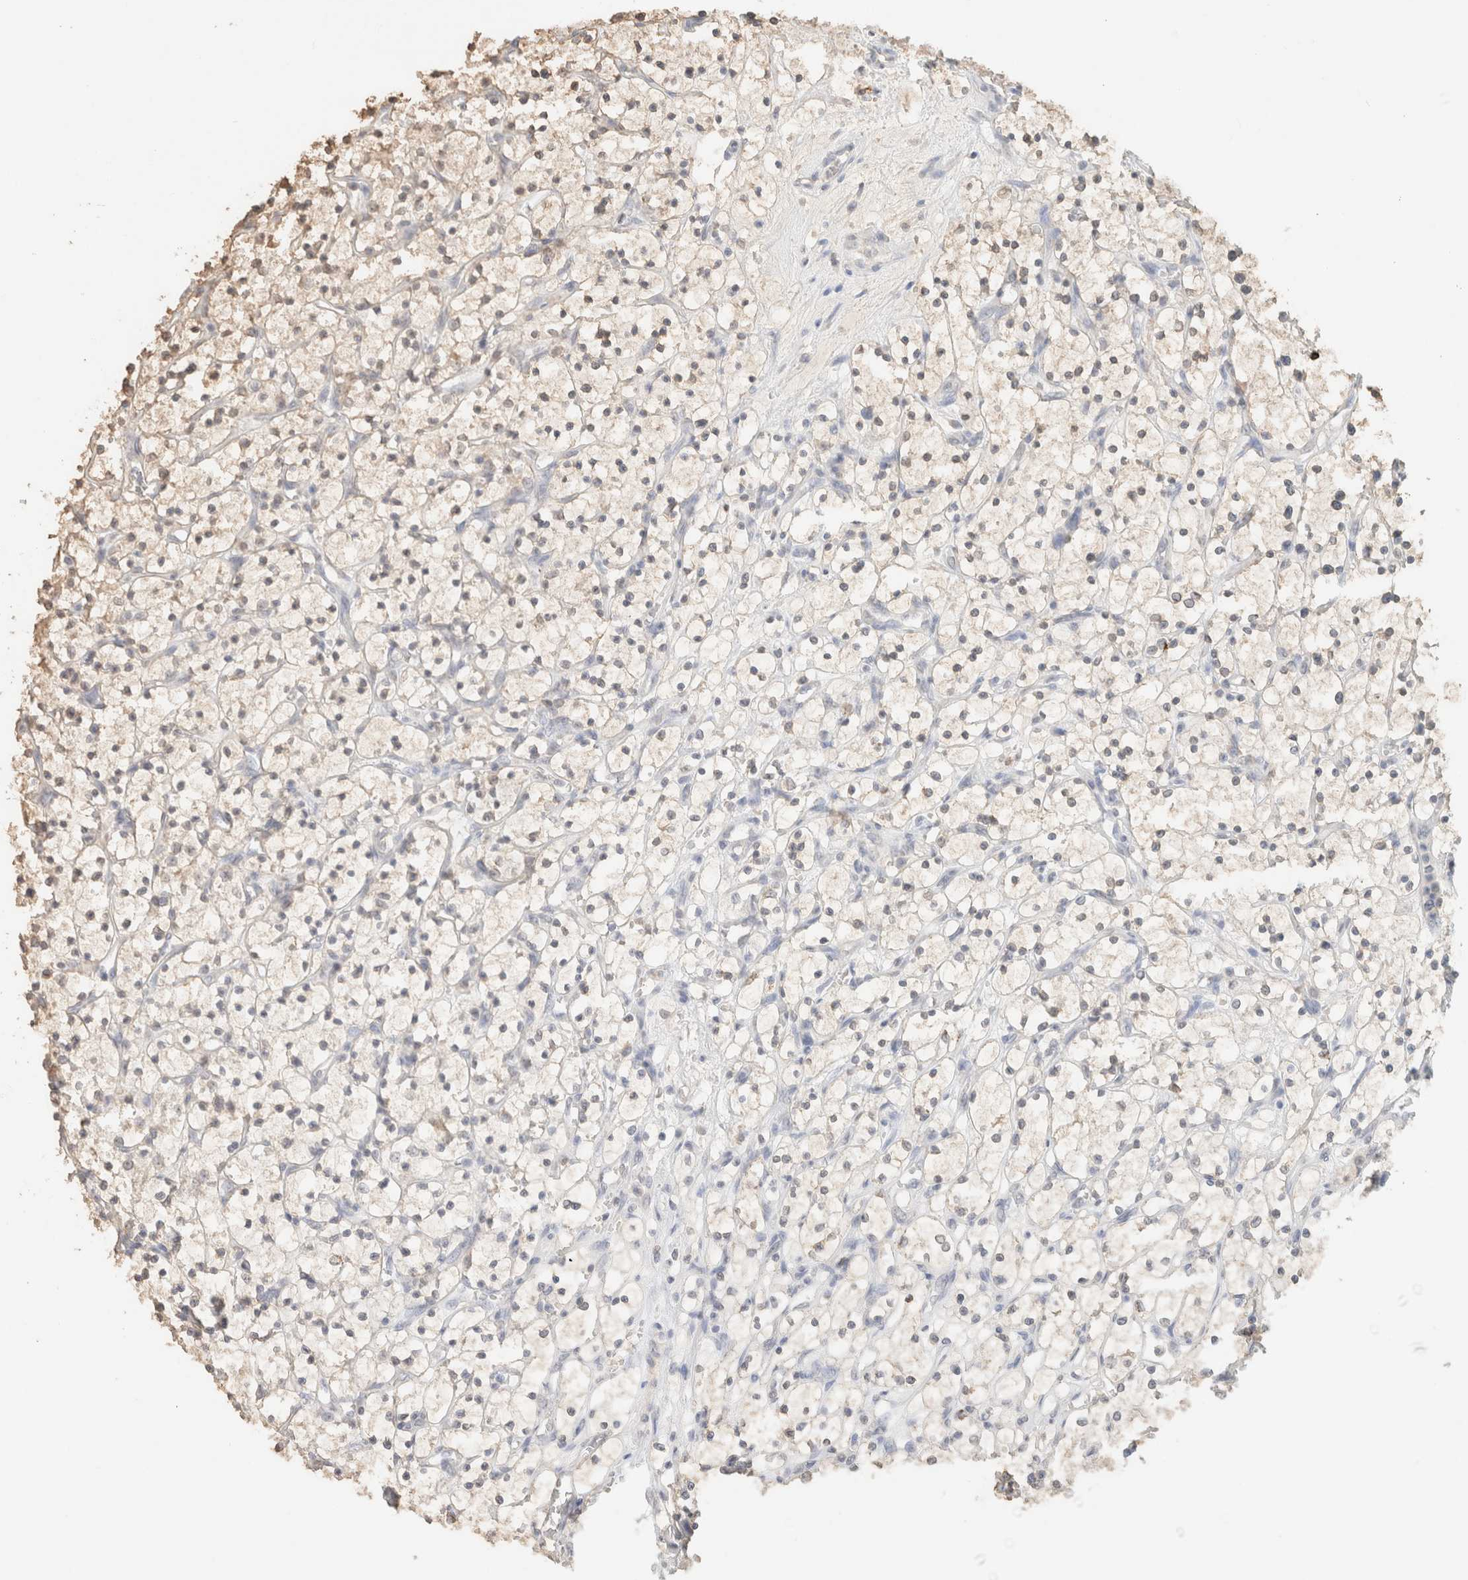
{"staining": {"intensity": "weak", "quantity": "<25%", "location": "nuclear"}, "tissue": "renal cancer", "cell_type": "Tumor cells", "image_type": "cancer", "snomed": [{"axis": "morphology", "description": "Adenocarcinoma, NOS"}, {"axis": "topography", "description": "Kidney"}], "caption": "Immunohistochemistry (IHC) of human adenocarcinoma (renal) reveals no staining in tumor cells.", "gene": "CPA1", "patient": {"sex": "female", "age": 69}}